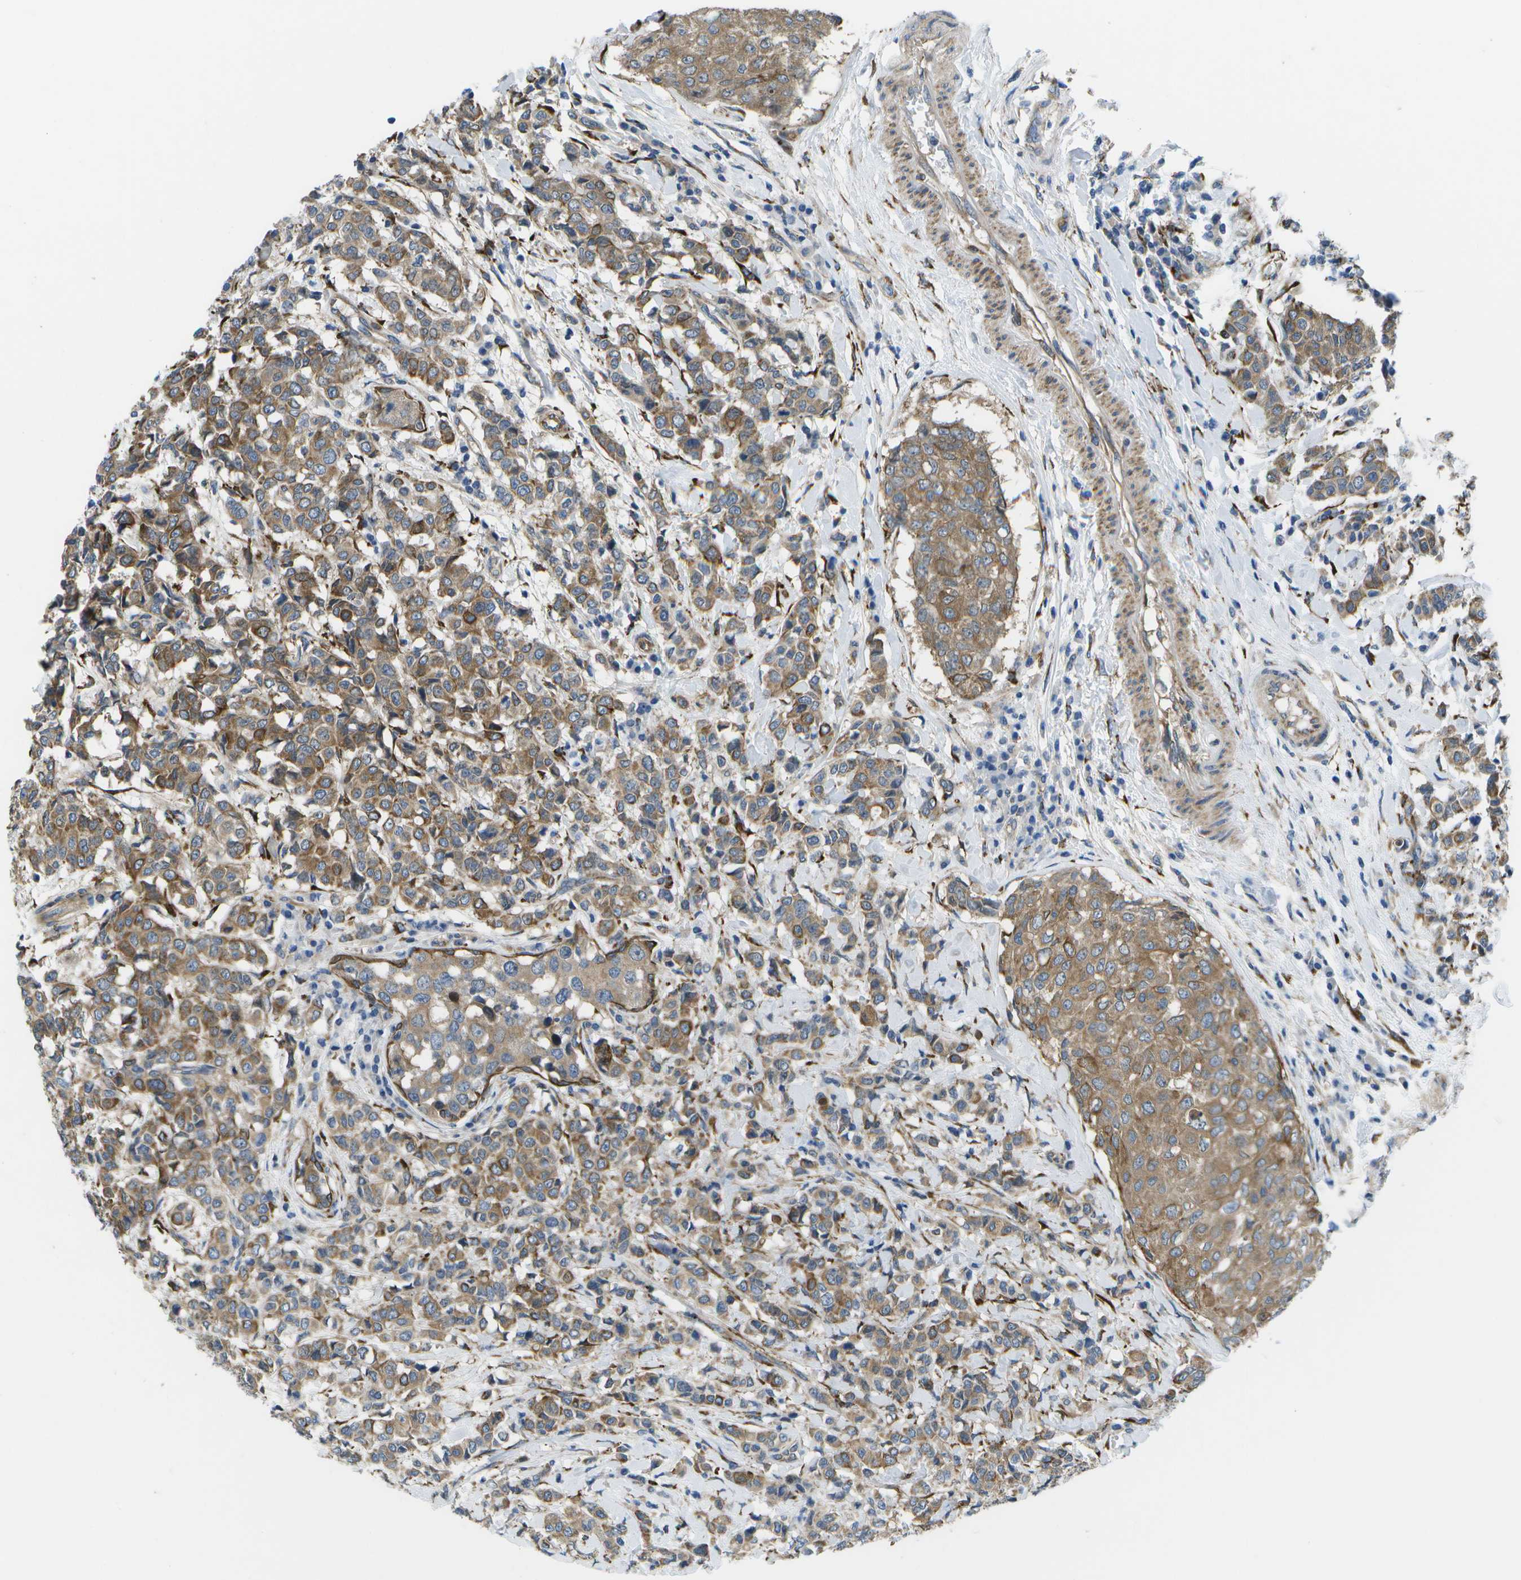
{"staining": {"intensity": "moderate", "quantity": ">75%", "location": "cytoplasmic/membranous"}, "tissue": "breast cancer", "cell_type": "Tumor cells", "image_type": "cancer", "snomed": [{"axis": "morphology", "description": "Duct carcinoma"}, {"axis": "topography", "description": "Breast"}], "caption": "Protein positivity by immunohistochemistry shows moderate cytoplasmic/membranous expression in about >75% of tumor cells in infiltrating ductal carcinoma (breast). The staining was performed using DAB, with brown indicating positive protein expression. Nuclei are stained blue with hematoxylin.", "gene": "P3H1", "patient": {"sex": "female", "age": 27}}